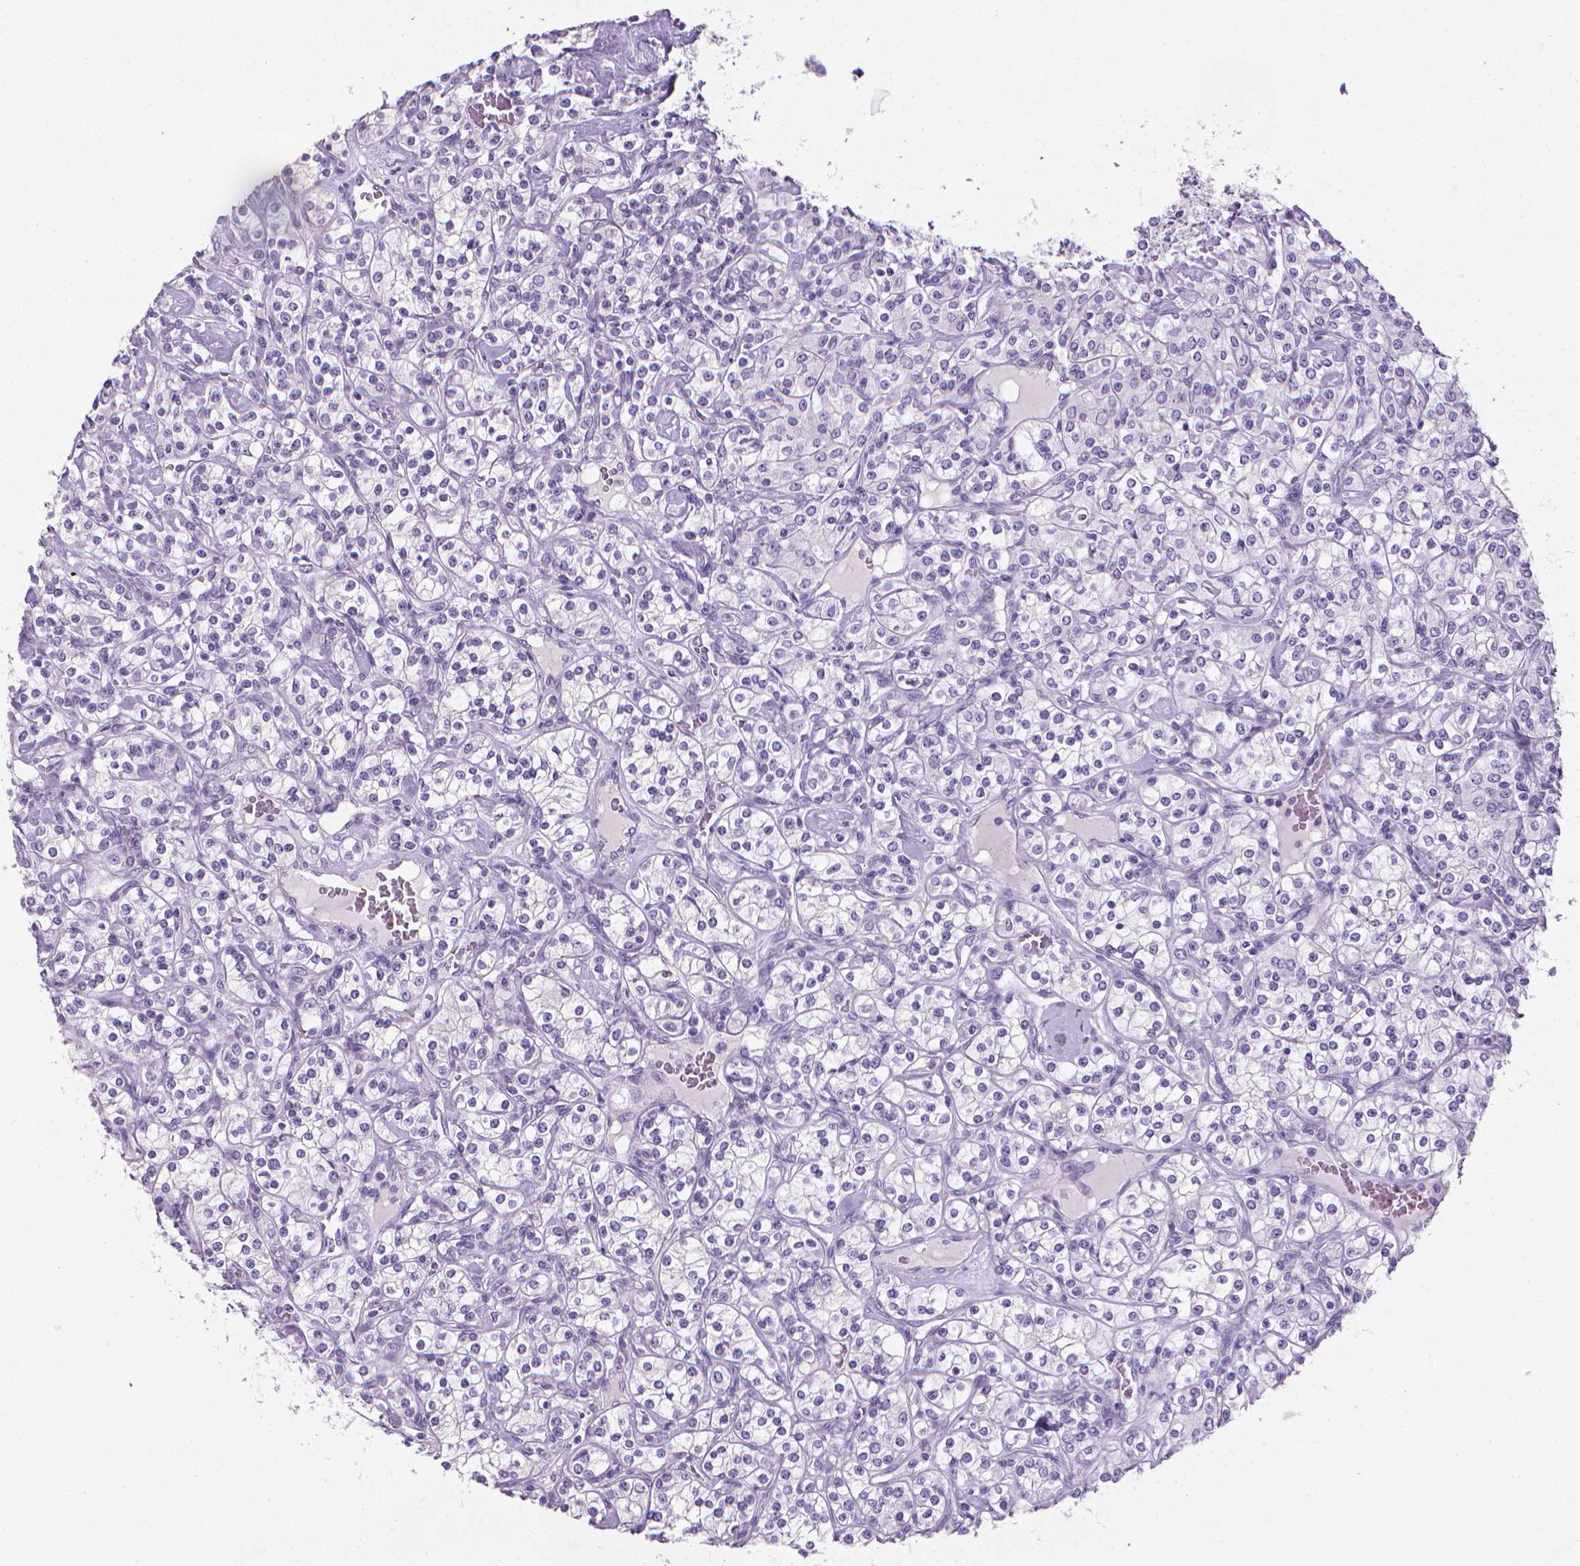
{"staining": {"intensity": "negative", "quantity": "none", "location": "none"}, "tissue": "renal cancer", "cell_type": "Tumor cells", "image_type": "cancer", "snomed": [{"axis": "morphology", "description": "Adenocarcinoma, NOS"}, {"axis": "topography", "description": "Kidney"}], "caption": "Immunohistochemistry micrograph of neoplastic tissue: human adenocarcinoma (renal) stained with DAB (3,3'-diaminobenzidine) exhibits no significant protein positivity in tumor cells.", "gene": "XPNPEP2", "patient": {"sex": "male", "age": 77}}